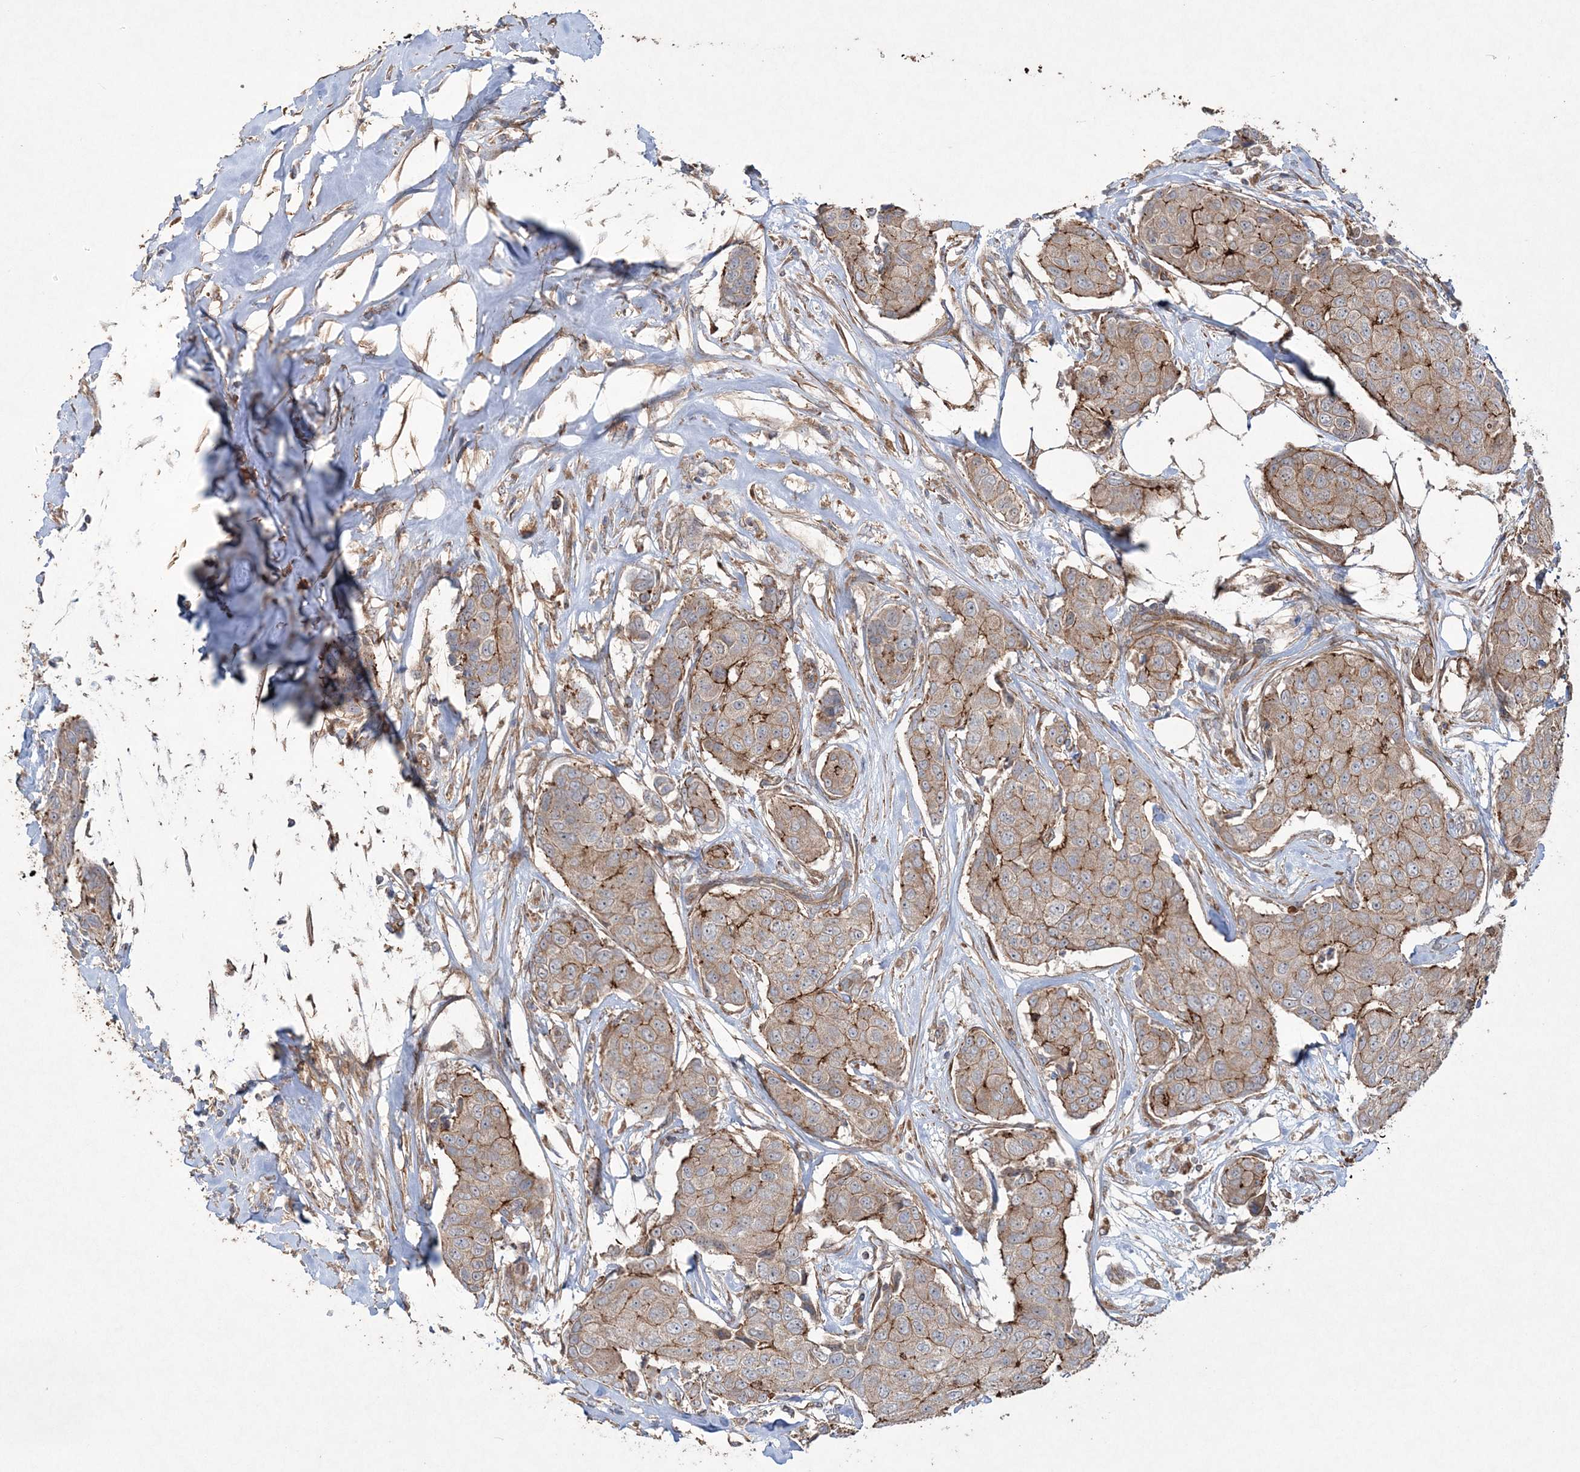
{"staining": {"intensity": "moderate", "quantity": ">75%", "location": "cytoplasmic/membranous"}, "tissue": "breast cancer", "cell_type": "Tumor cells", "image_type": "cancer", "snomed": [{"axis": "morphology", "description": "Duct carcinoma"}, {"axis": "topography", "description": "Breast"}], "caption": "IHC histopathology image of neoplastic tissue: human breast cancer stained using IHC shows medium levels of moderate protein expression localized specifically in the cytoplasmic/membranous of tumor cells, appearing as a cytoplasmic/membranous brown color.", "gene": "TTC7A", "patient": {"sex": "female", "age": 80}}